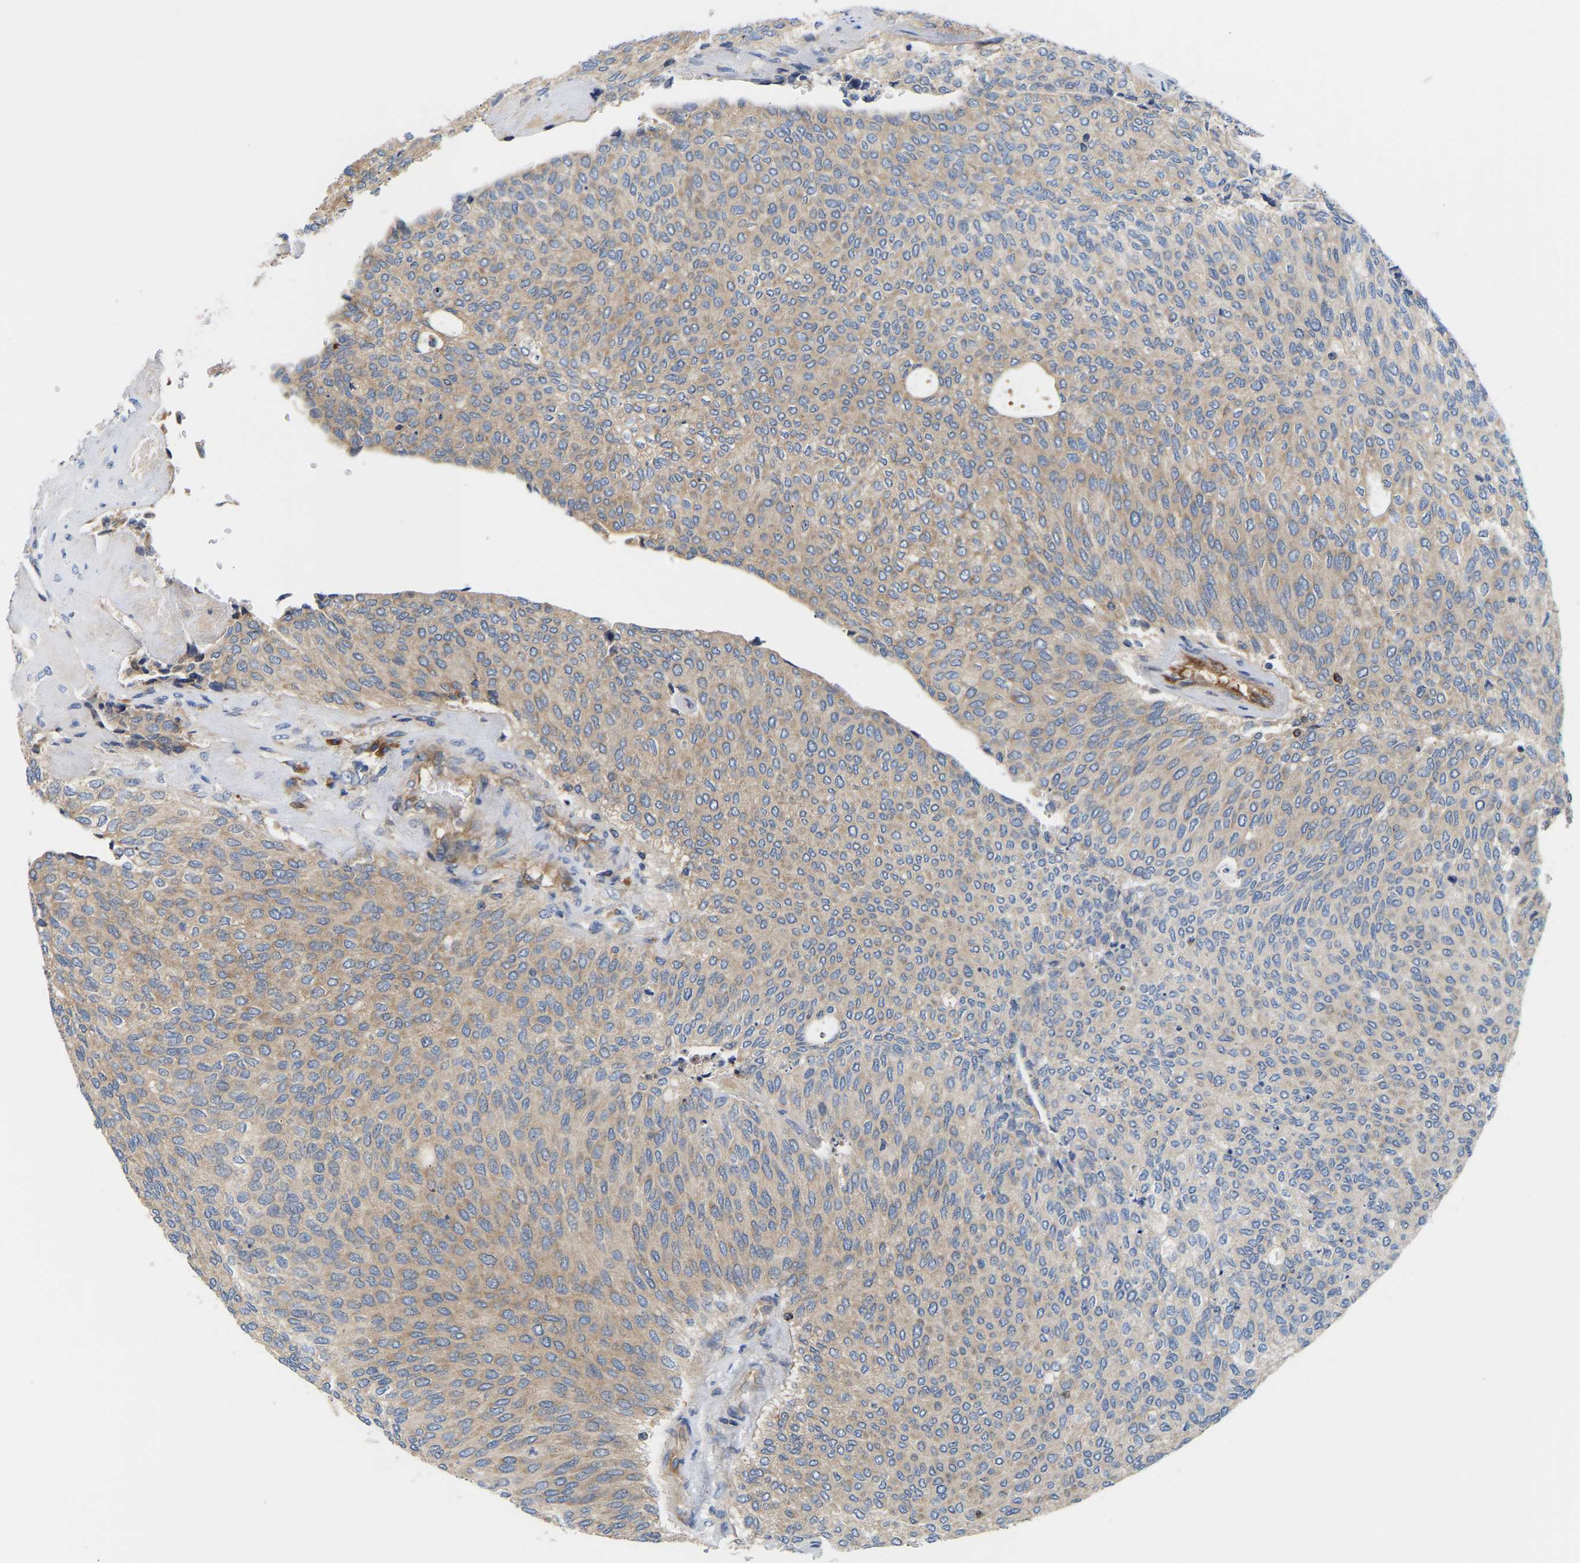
{"staining": {"intensity": "weak", "quantity": ">75%", "location": "cytoplasmic/membranous"}, "tissue": "urothelial cancer", "cell_type": "Tumor cells", "image_type": "cancer", "snomed": [{"axis": "morphology", "description": "Urothelial carcinoma, Low grade"}, {"axis": "topography", "description": "Urinary bladder"}], "caption": "Low-grade urothelial carcinoma tissue displays weak cytoplasmic/membranous positivity in approximately >75% of tumor cells", "gene": "AIMP2", "patient": {"sex": "female", "age": 79}}